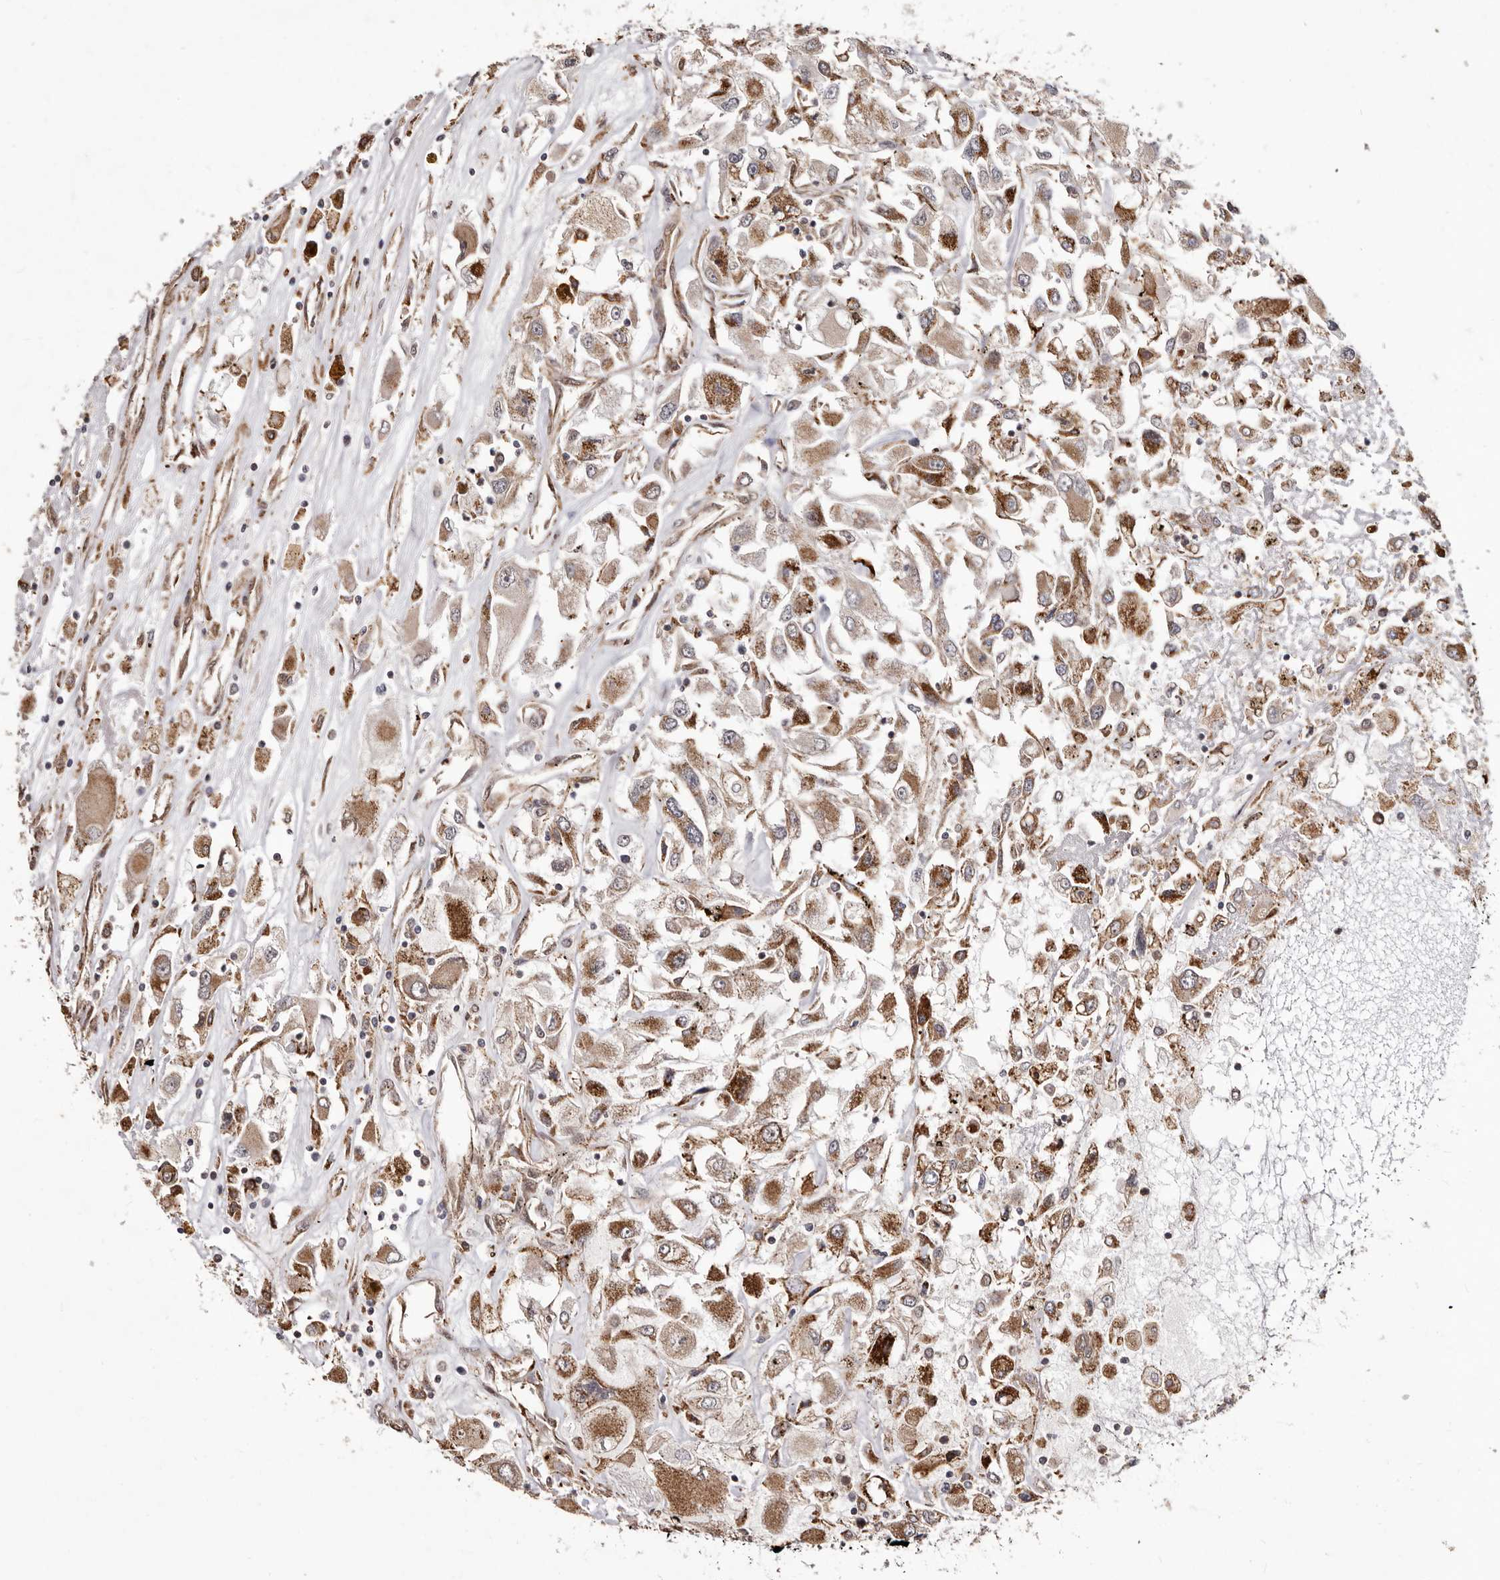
{"staining": {"intensity": "moderate", "quantity": ">75%", "location": "cytoplasmic/membranous"}, "tissue": "renal cancer", "cell_type": "Tumor cells", "image_type": "cancer", "snomed": [{"axis": "morphology", "description": "Adenocarcinoma, NOS"}, {"axis": "topography", "description": "Kidney"}], "caption": "Human renal cancer stained with a protein marker exhibits moderate staining in tumor cells.", "gene": "RRM2B", "patient": {"sex": "female", "age": 52}}